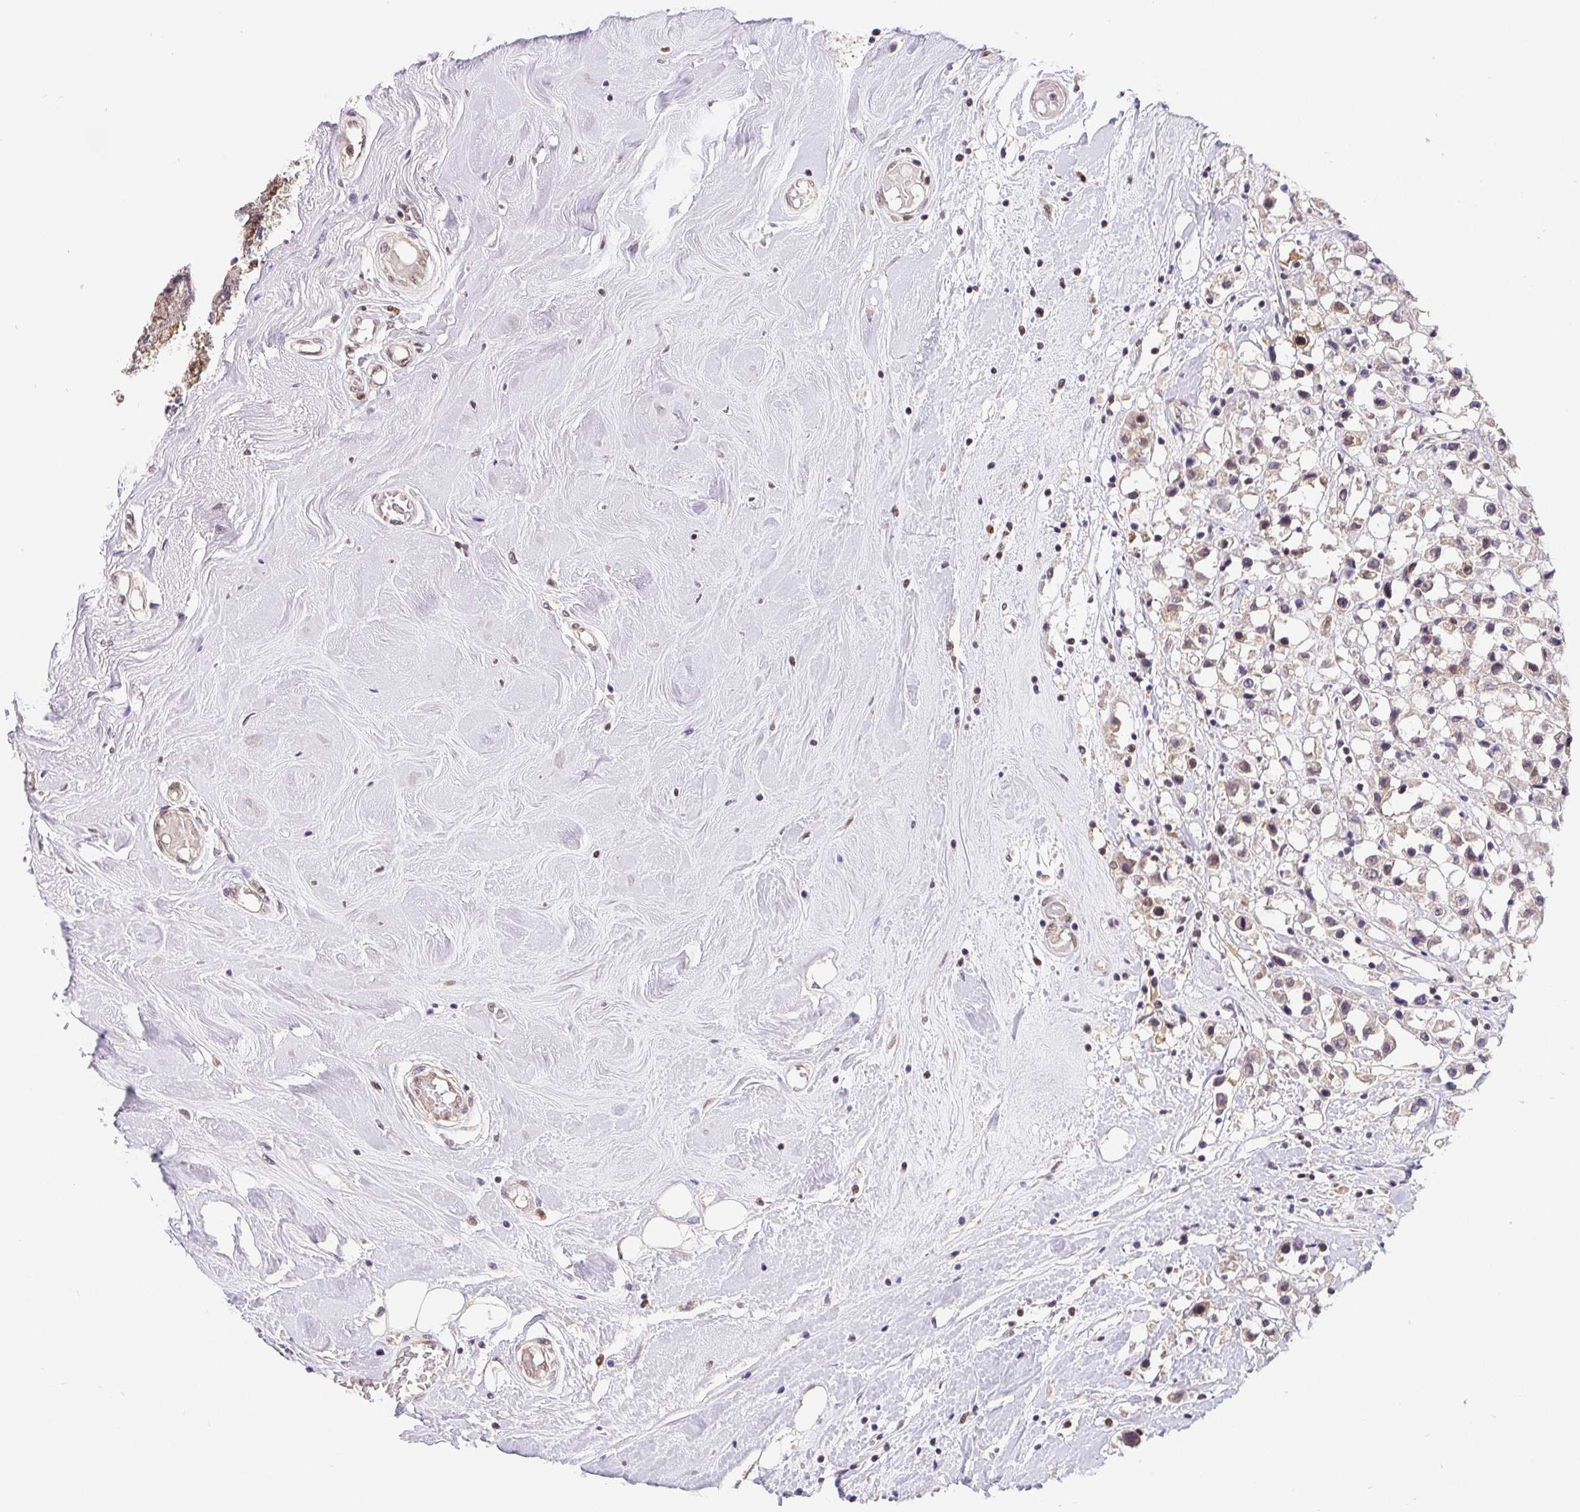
{"staining": {"intensity": "weak", "quantity": "25%-75%", "location": "nuclear"}, "tissue": "breast cancer", "cell_type": "Tumor cells", "image_type": "cancer", "snomed": [{"axis": "morphology", "description": "Duct carcinoma"}, {"axis": "topography", "description": "Breast"}], "caption": "A high-resolution histopathology image shows immunohistochemistry staining of breast cancer (intraductal carcinoma), which exhibits weak nuclear staining in approximately 25%-75% of tumor cells.", "gene": "POU2F1", "patient": {"sex": "female", "age": 61}}